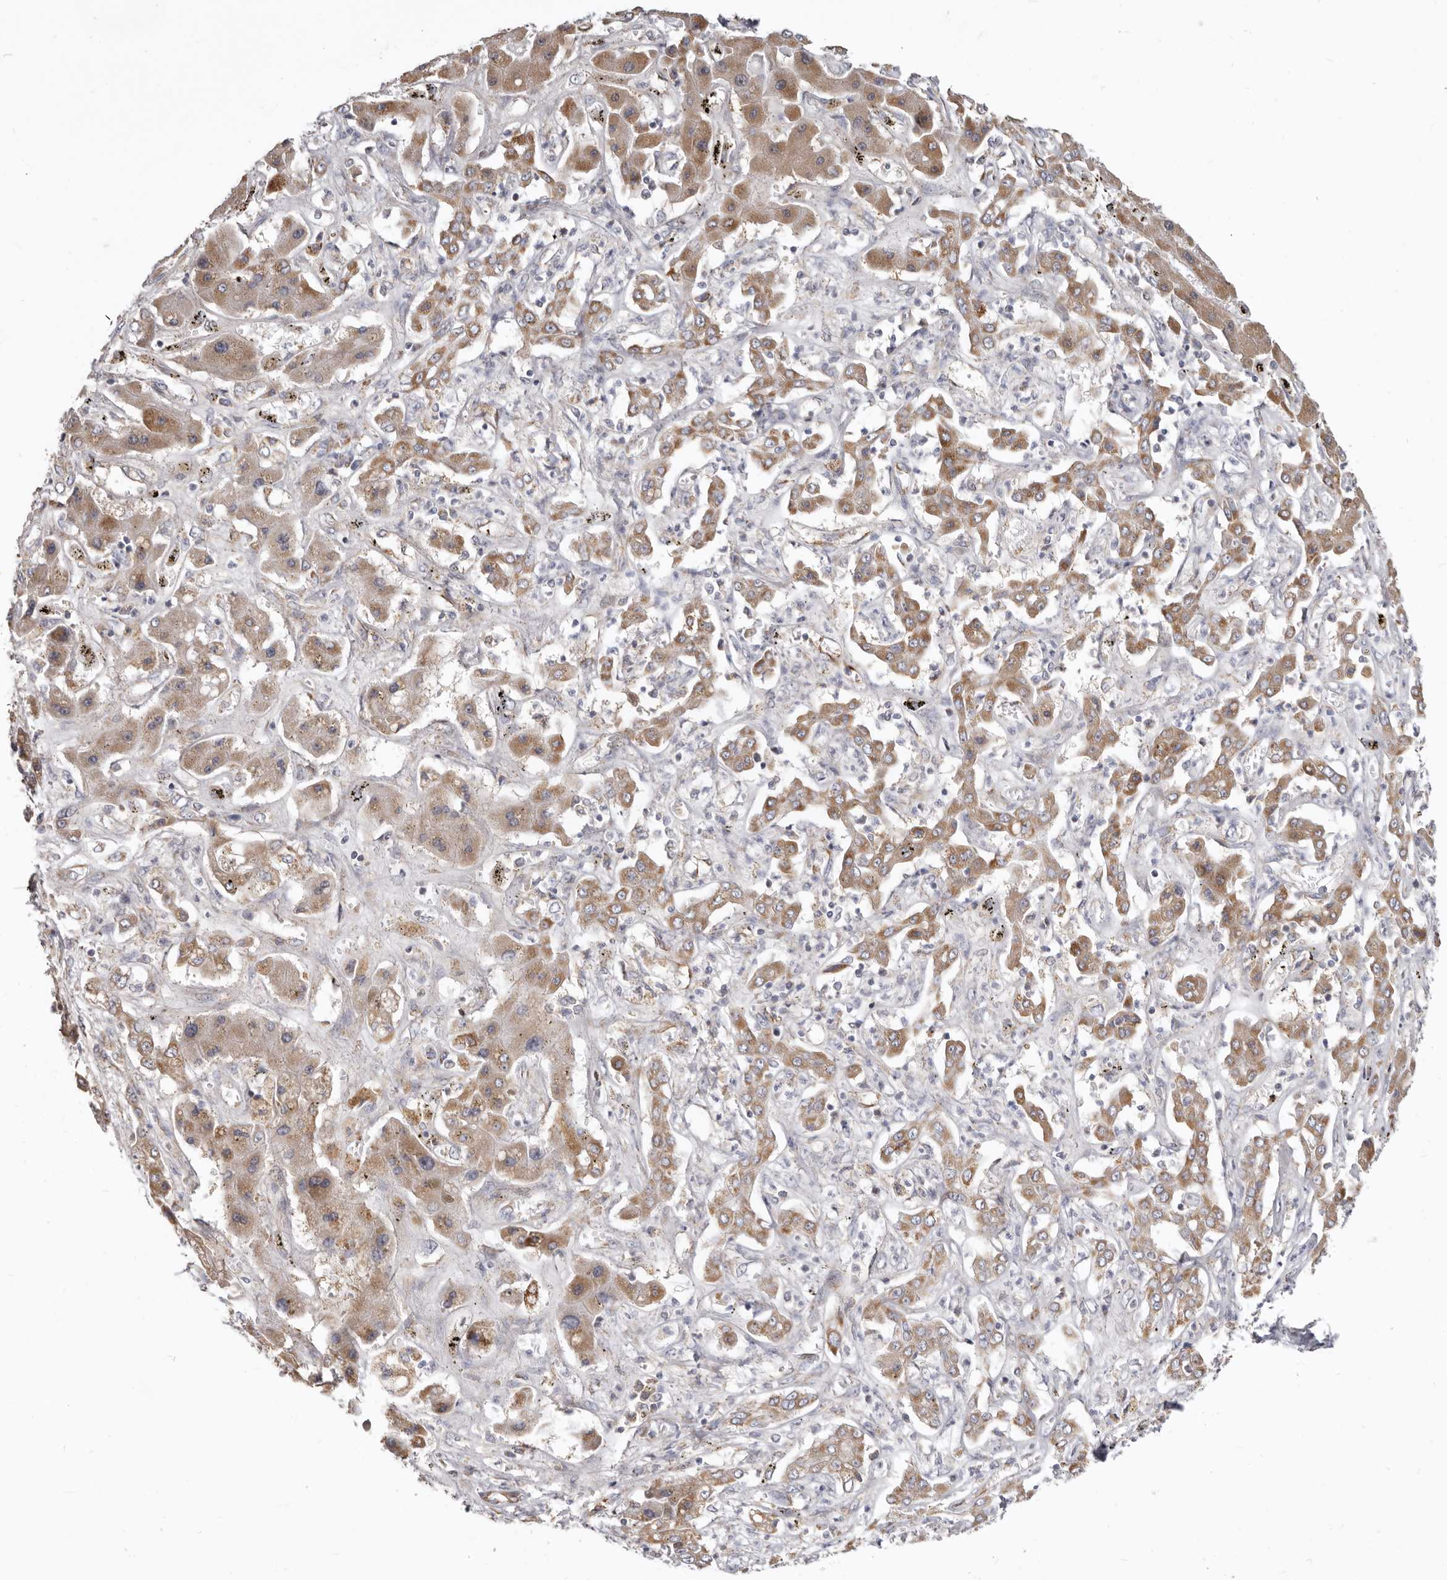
{"staining": {"intensity": "moderate", "quantity": ">75%", "location": "cytoplasmic/membranous"}, "tissue": "liver cancer", "cell_type": "Tumor cells", "image_type": "cancer", "snomed": [{"axis": "morphology", "description": "Cholangiocarcinoma"}, {"axis": "topography", "description": "Liver"}], "caption": "The histopathology image displays immunohistochemical staining of cholangiocarcinoma (liver). There is moderate cytoplasmic/membranous positivity is identified in about >75% of tumor cells. The staining is performed using DAB (3,3'-diaminobenzidine) brown chromogen to label protein expression. The nuclei are counter-stained blue using hematoxylin.", "gene": "FMO2", "patient": {"sex": "male", "age": 67}}